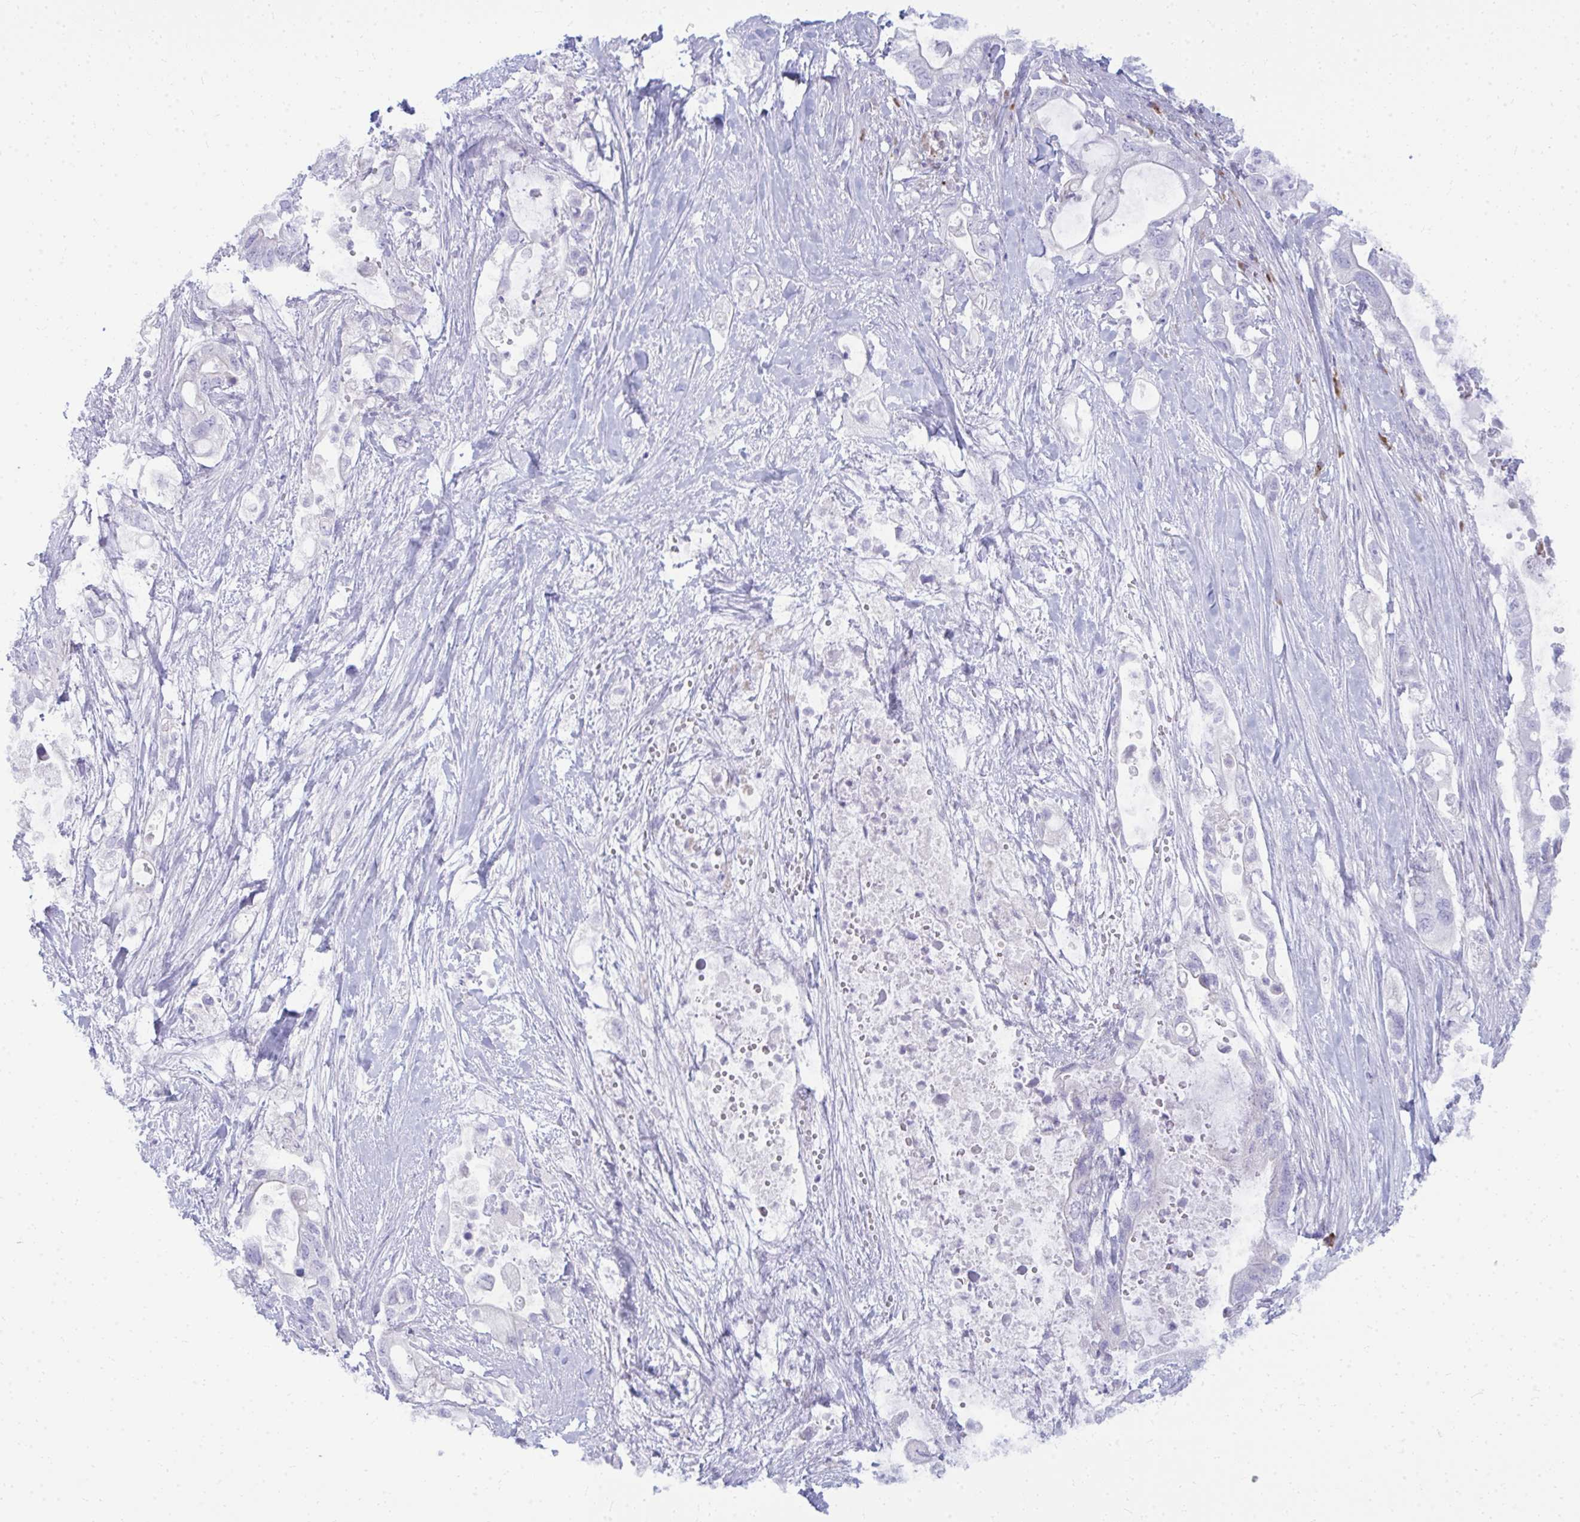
{"staining": {"intensity": "negative", "quantity": "none", "location": "none"}, "tissue": "pancreatic cancer", "cell_type": "Tumor cells", "image_type": "cancer", "snomed": [{"axis": "morphology", "description": "Adenocarcinoma, NOS"}, {"axis": "topography", "description": "Pancreas"}], "caption": "IHC micrograph of human pancreatic cancer stained for a protein (brown), which shows no positivity in tumor cells.", "gene": "TSPEAR", "patient": {"sex": "female", "age": 72}}